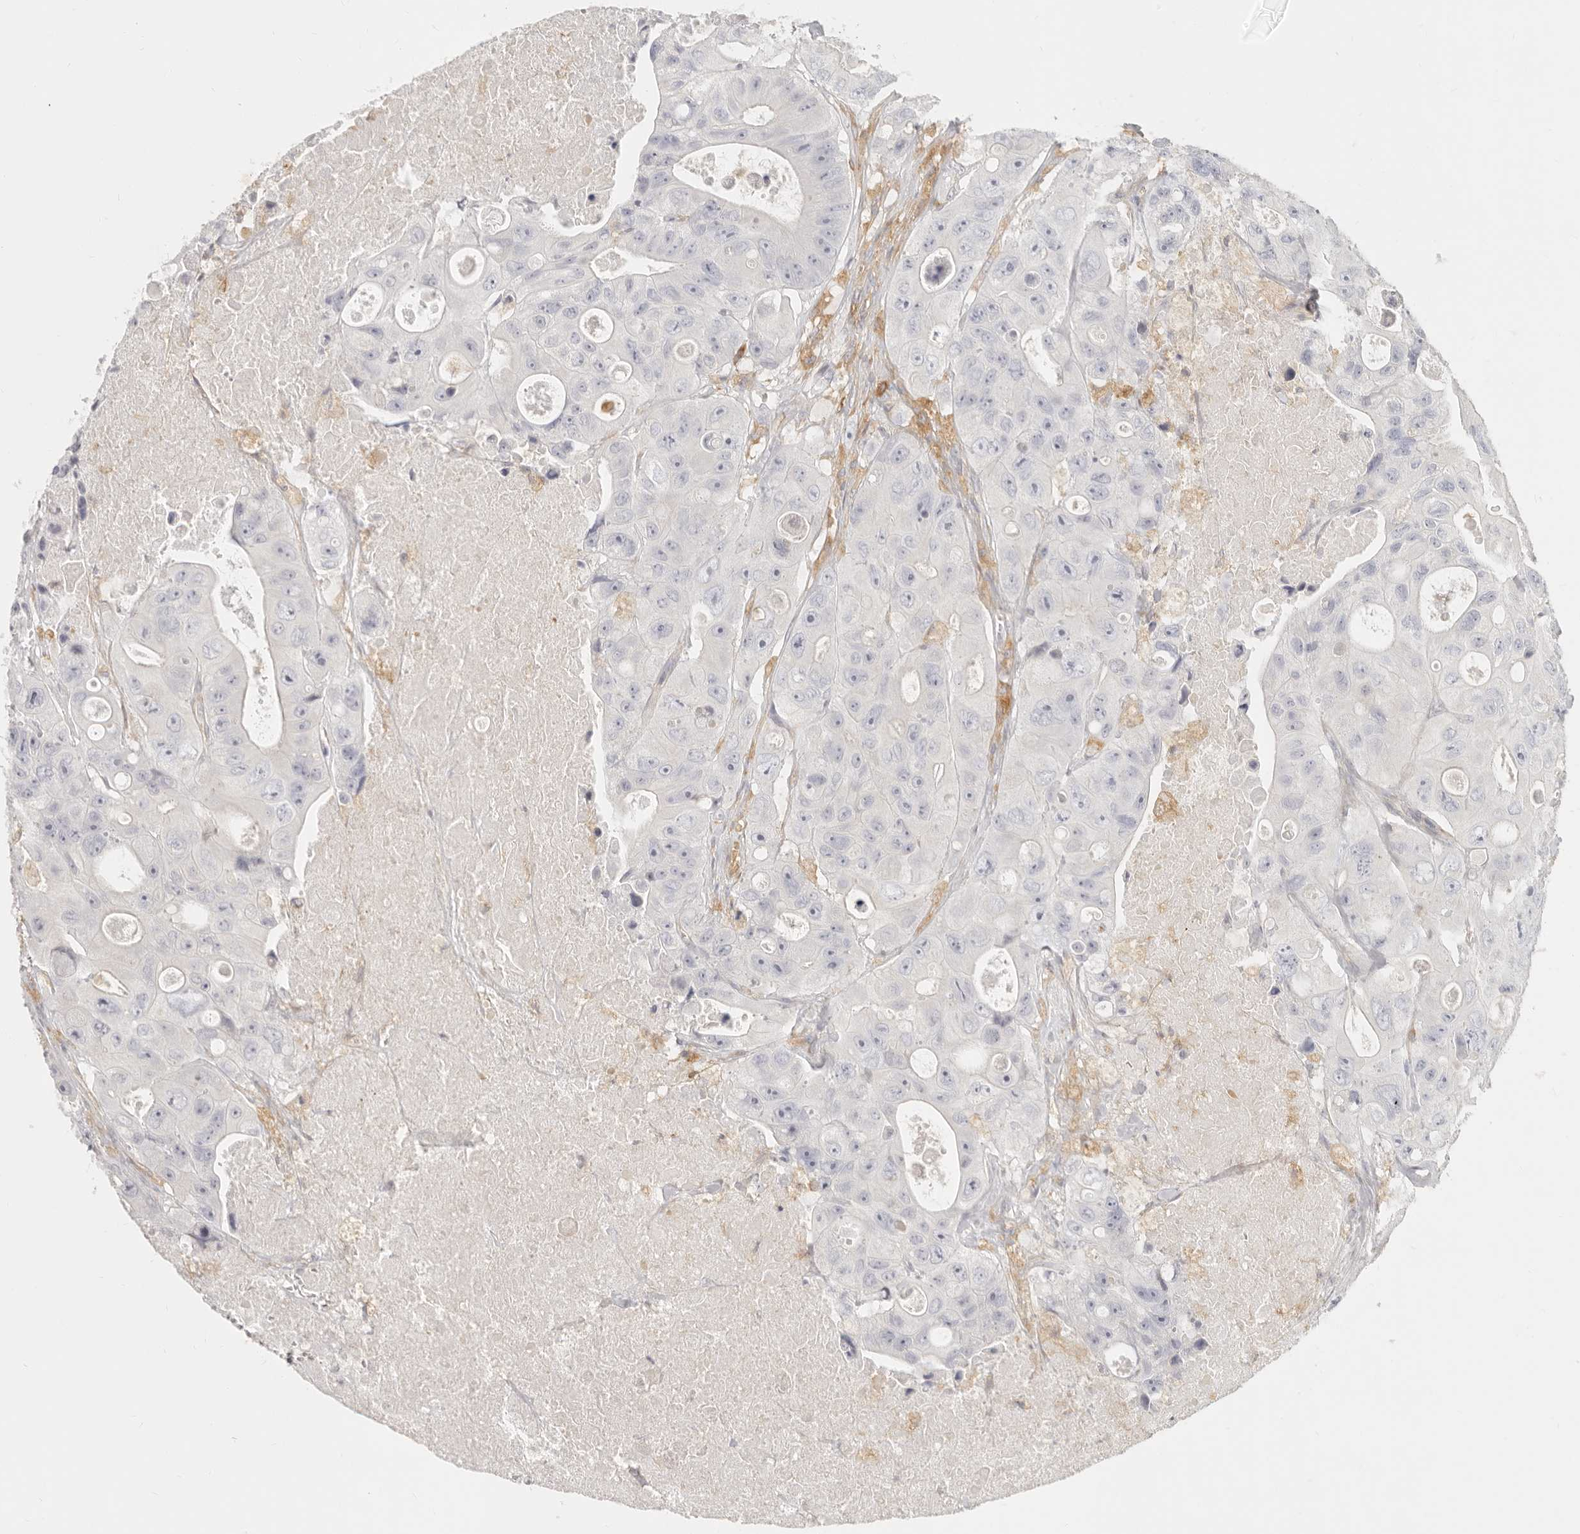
{"staining": {"intensity": "negative", "quantity": "none", "location": "none"}, "tissue": "colorectal cancer", "cell_type": "Tumor cells", "image_type": "cancer", "snomed": [{"axis": "morphology", "description": "Adenocarcinoma, NOS"}, {"axis": "topography", "description": "Colon"}], "caption": "This micrograph is of adenocarcinoma (colorectal) stained with immunohistochemistry to label a protein in brown with the nuclei are counter-stained blue. There is no staining in tumor cells.", "gene": "NIBAN1", "patient": {"sex": "female", "age": 46}}